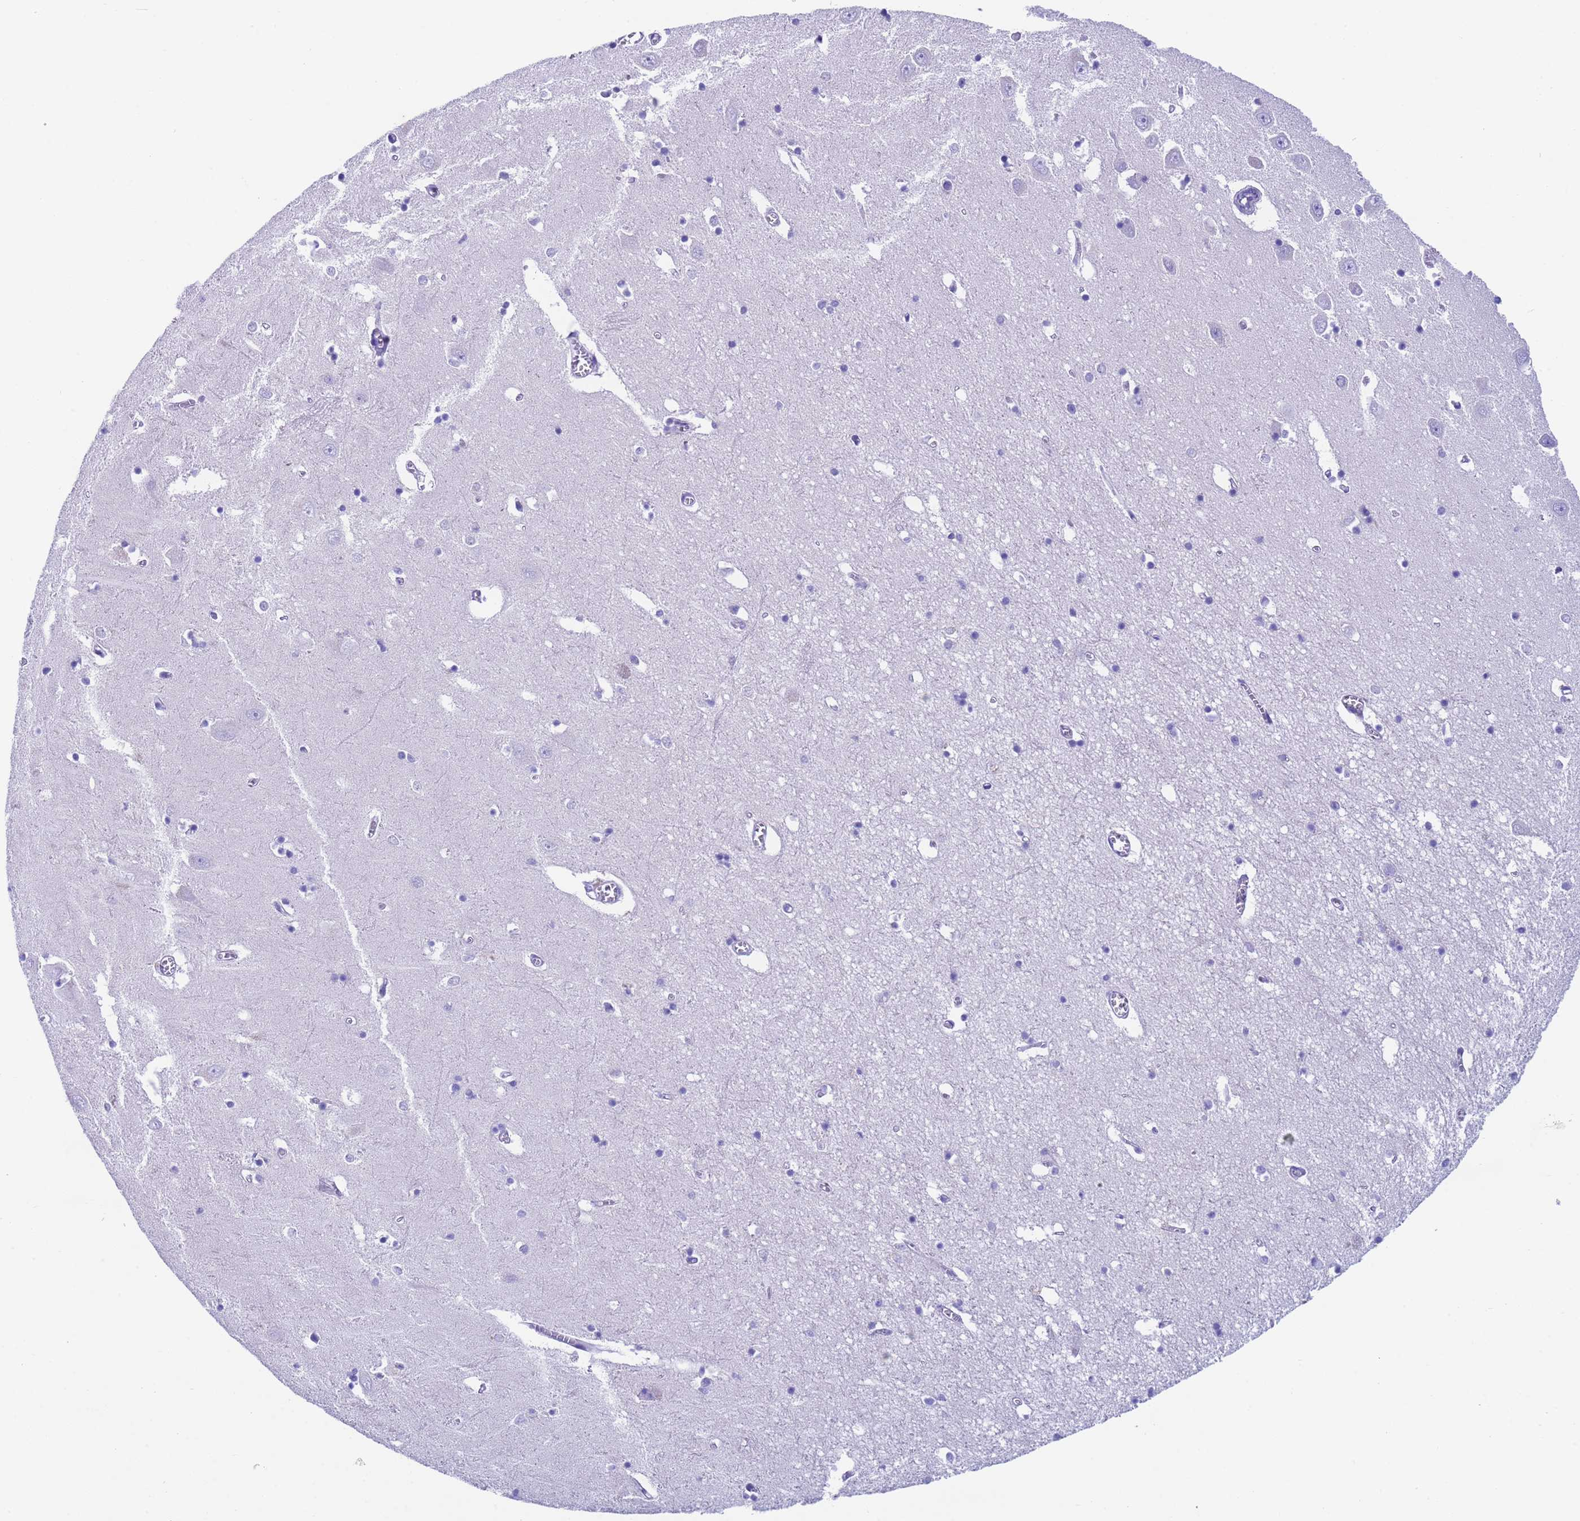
{"staining": {"intensity": "negative", "quantity": "none", "location": "none"}, "tissue": "hippocampus", "cell_type": "Glial cells", "image_type": "normal", "snomed": [{"axis": "morphology", "description": "Normal tissue, NOS"}, {"axis": "topography", "description": "Hippocampus"}], "caption": "DAB immunohistochemical staining of normal hippocampus shows no significant positivity in glial cells.", "gene": "USP38", "patient": {"sex": "male", "age": 70}}